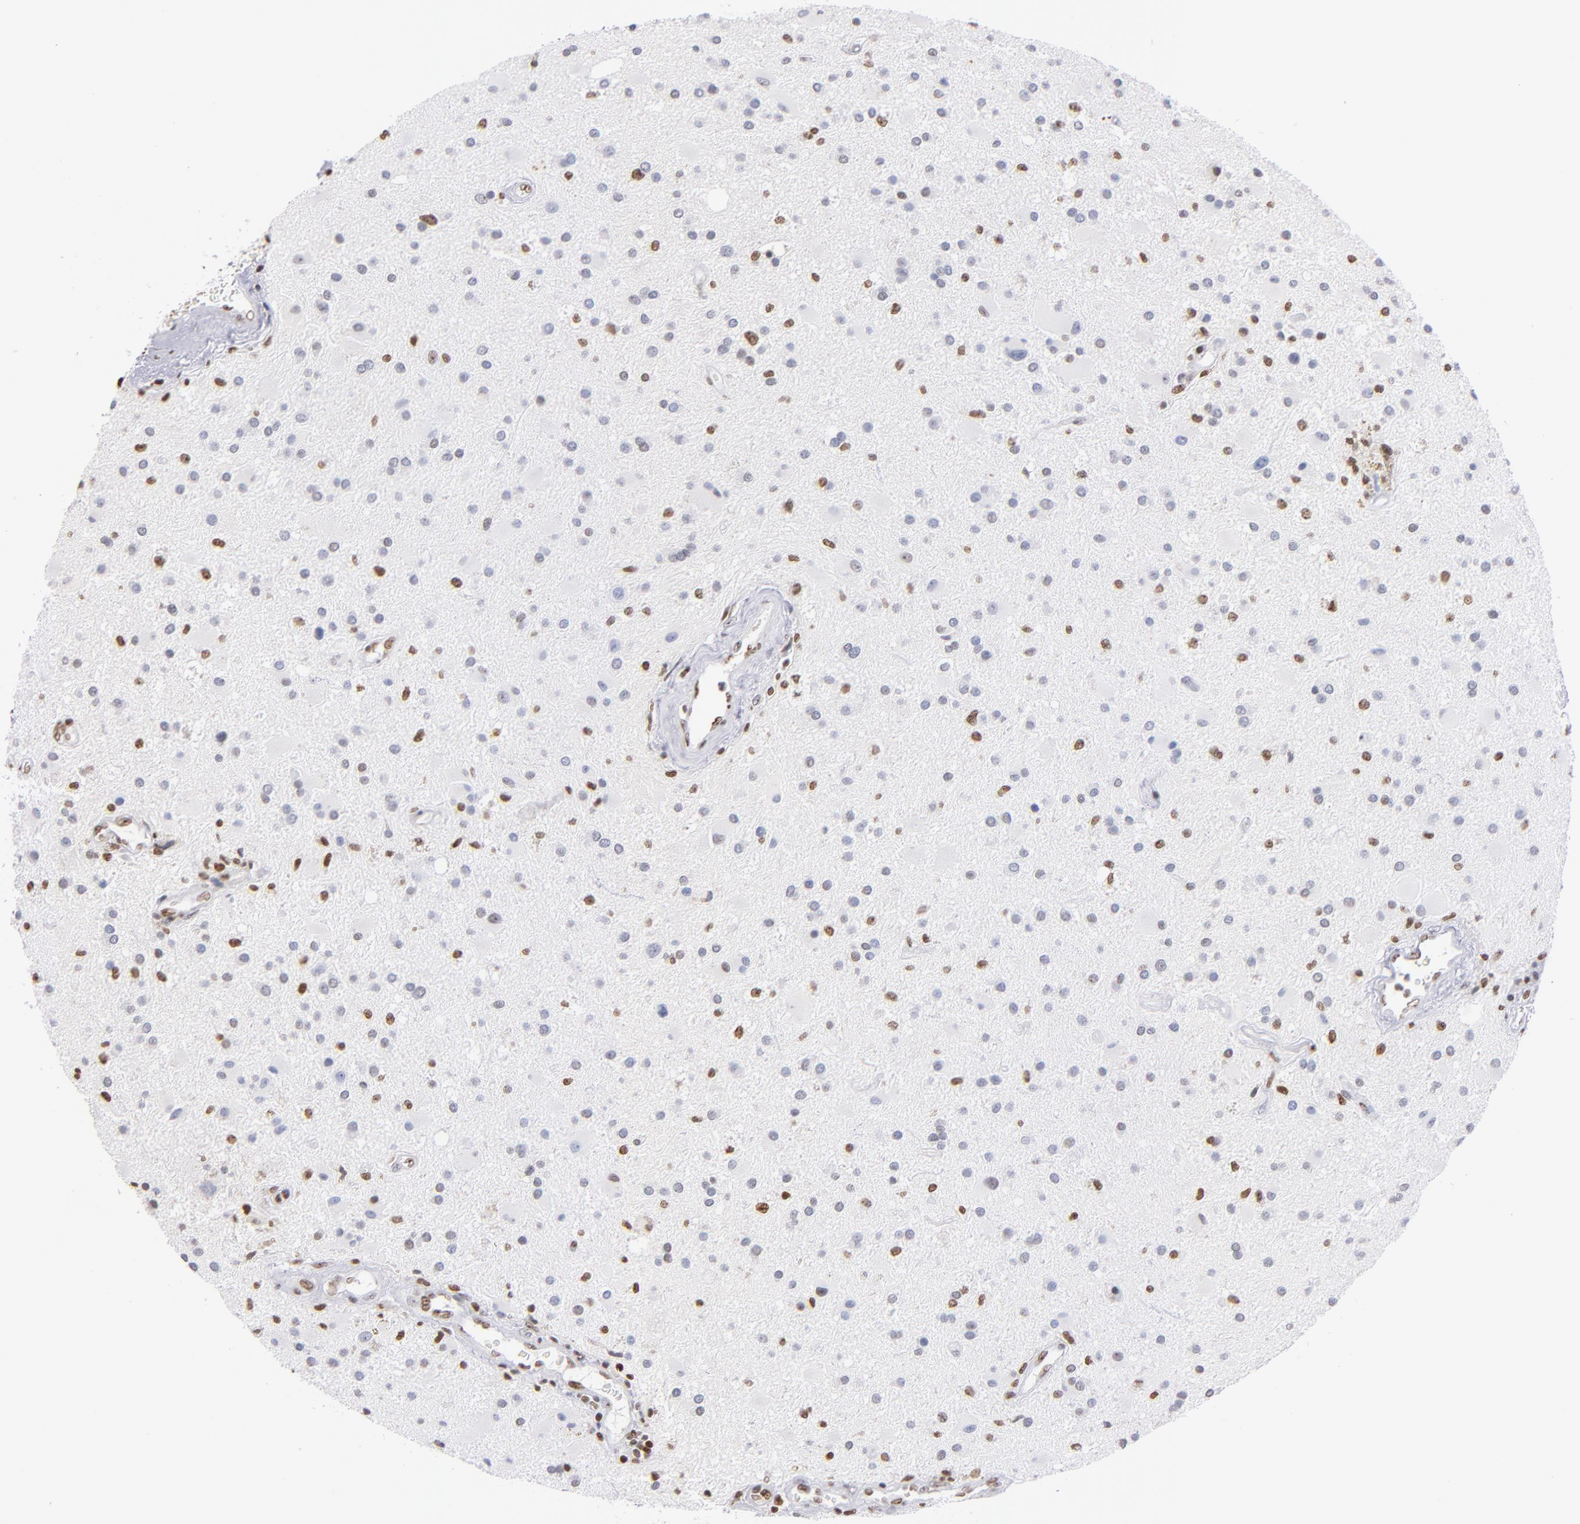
{"staining": {"intensity": "strong", "quantity": "25%-75%", "location": "nuclear"}, "tissue": "glioma", "cell_type": "Tumor cells", "image_type": "cancer", "snomed": [{"axis": "morphology", "description": "Glioma, malignant, Low grade"}, {"axis": "topography", "description": "Brain"}], "caption": "Malignant low-grade glioma stained for a protein (brown) shows strong nuclear positive staining in about 25%-75% of tumor cells.", "gene": "IFI16", "patient": {"sex": "male", "age": 58}}